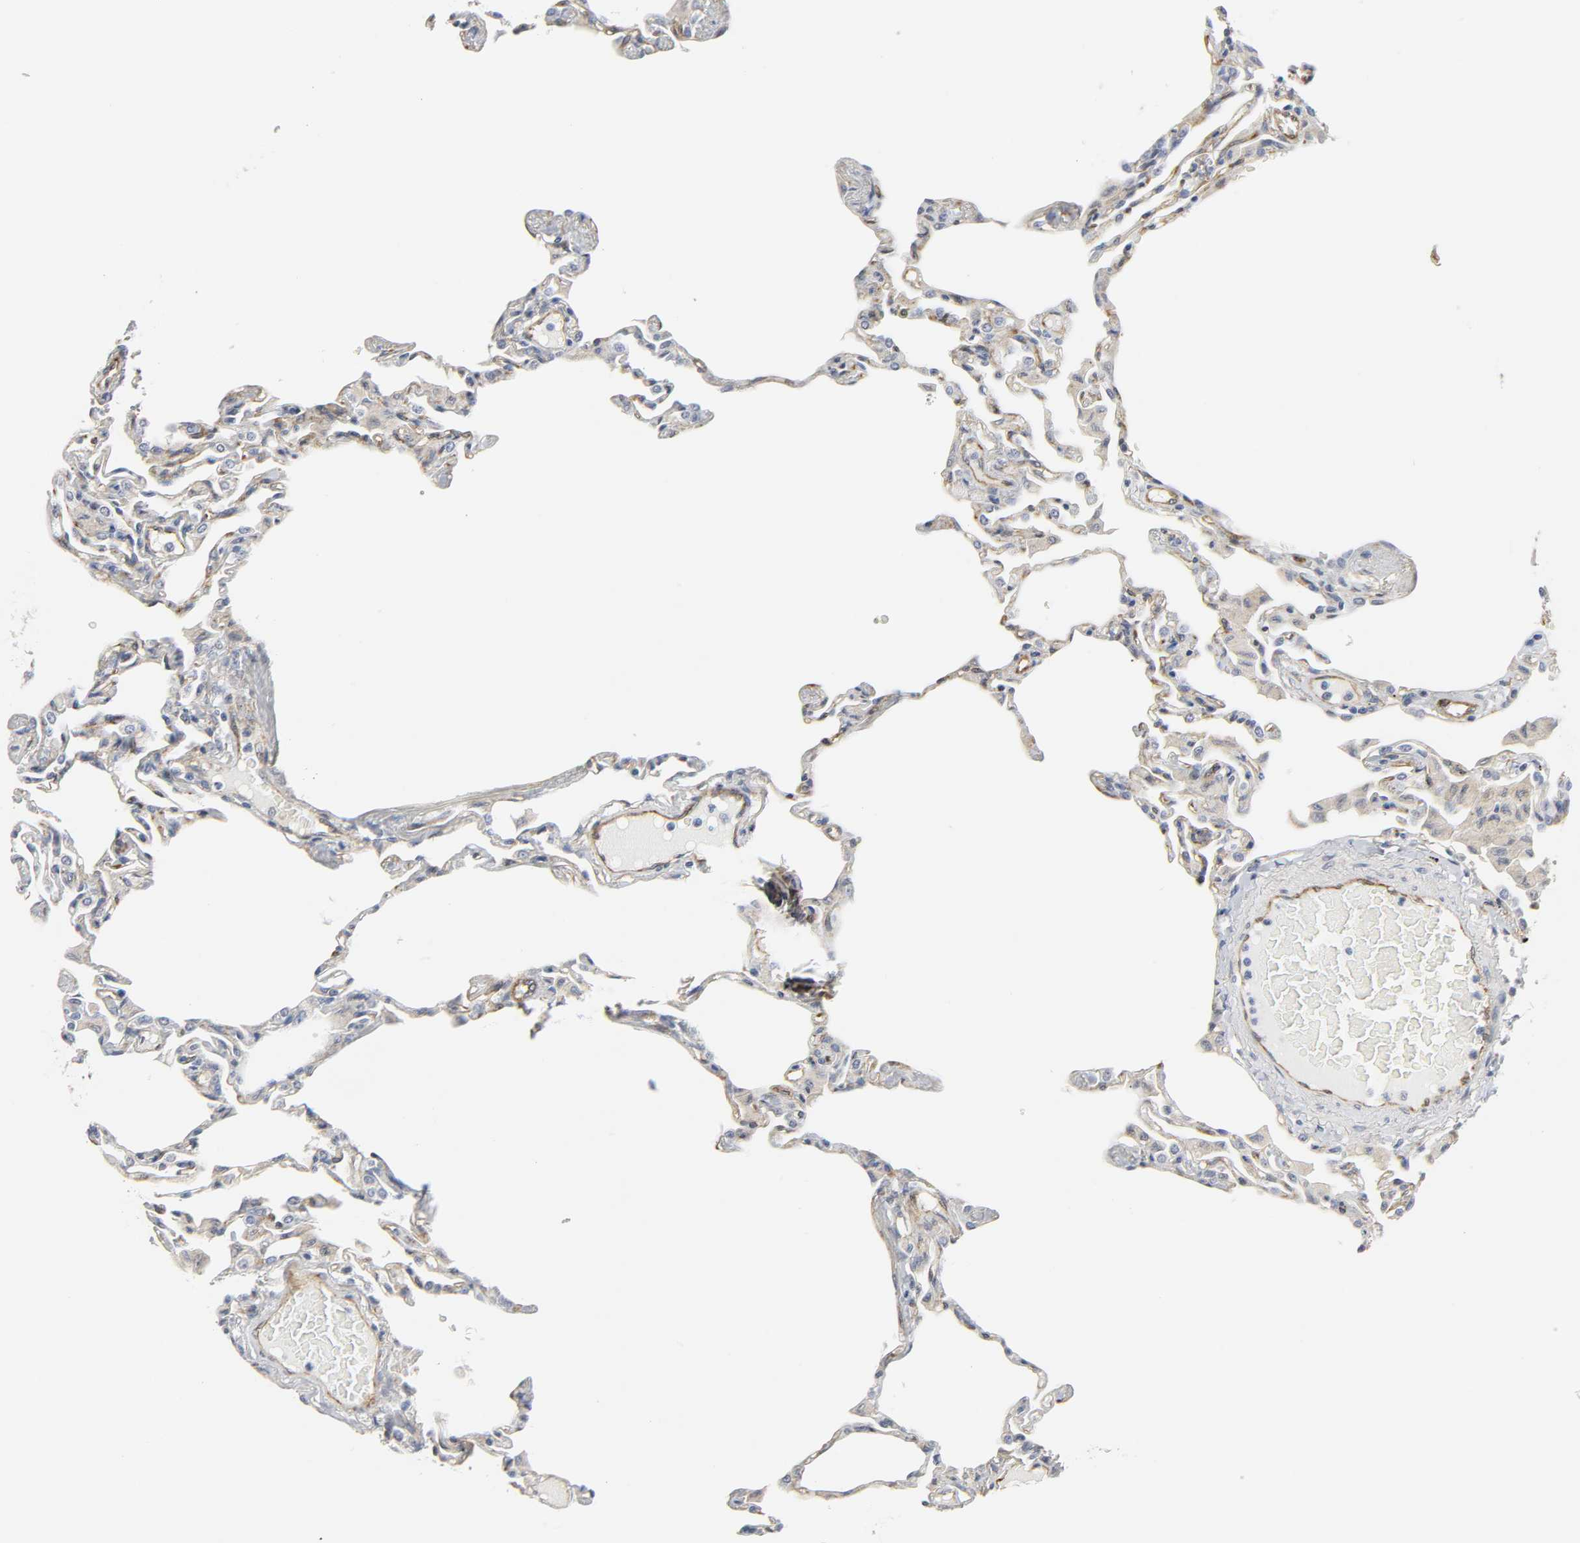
{"staining": {"intensity": "moderate", "quantity": ">75%", "location": "cytoplasmic/membranous"}, "tissue": "lung", "cell_type": "Alveolar cells", "image_type": "normal", "snomed": [{"axis": "morphology", "description": "Normal tissue, NOS"}, {"axis": "topography", "description": "Lung"}], "caption": "High-power microscopy captured an immunohistochemistry photomicrograph of benign lung, revealing moderate cytoplasmic/membranous expression in approximately >75% of alveolar cells.", "gene": "DOCK1", "patient": {"sex": "female", "age": 49}}